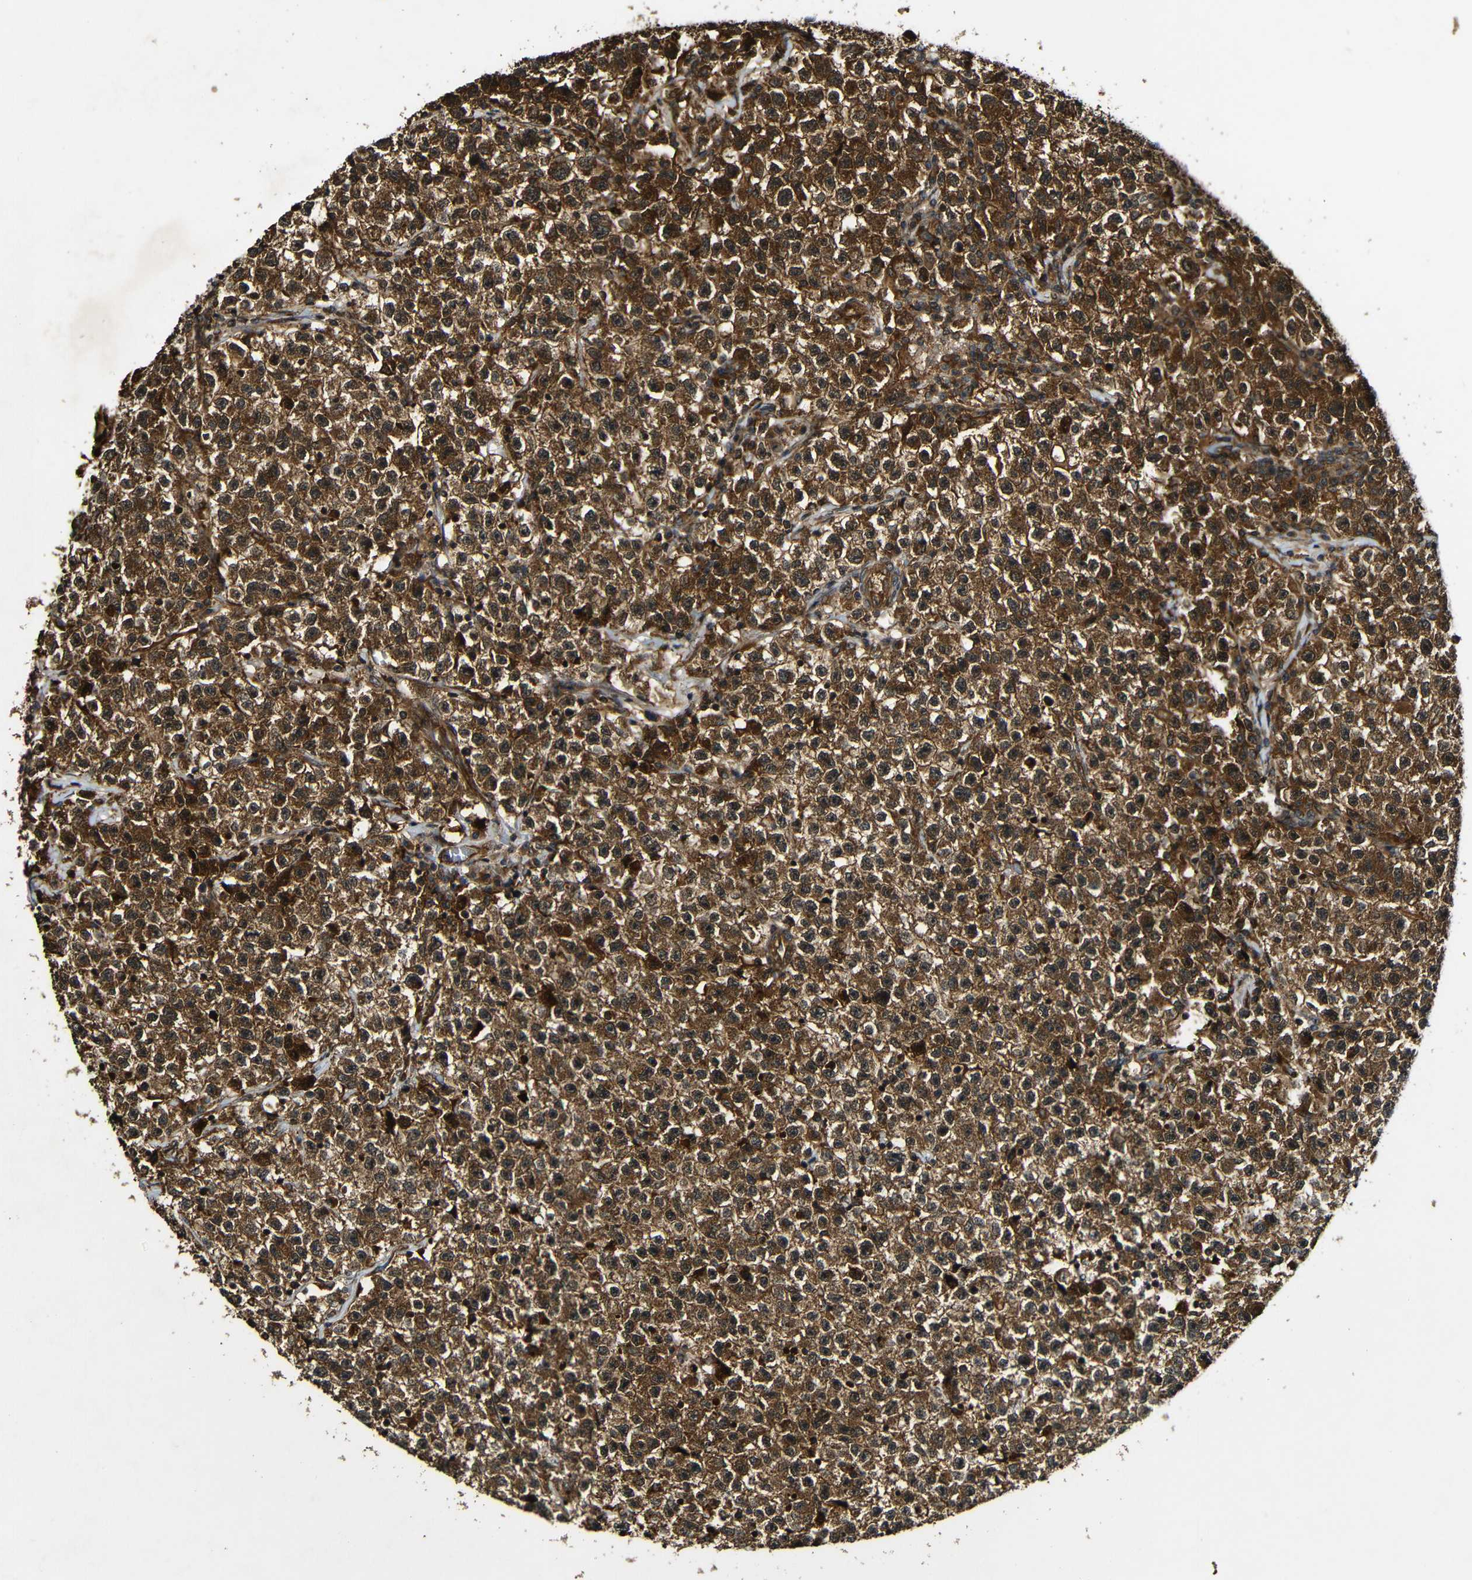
{"staining": {"intensity": "strong", "quantity": ">75%", "location": "cytoplasmic/membranous"}, "tissue": "testis cancer", "cell_type": "Tumor cells", "image_type": "cancer", "snomed": [{"axis": "morphology", "description": "Seminoma, NOS"}, {"axis": "topography", "description": "Testis"}], "caption": "Immunohistochemical staining of seminoma (testis) reveals high levels of strong cytoplasmic/membranous protein staining in about >75% of tumor cells.", "gene": "CASP8", "patient": {"sex": "male", "age": 22}}